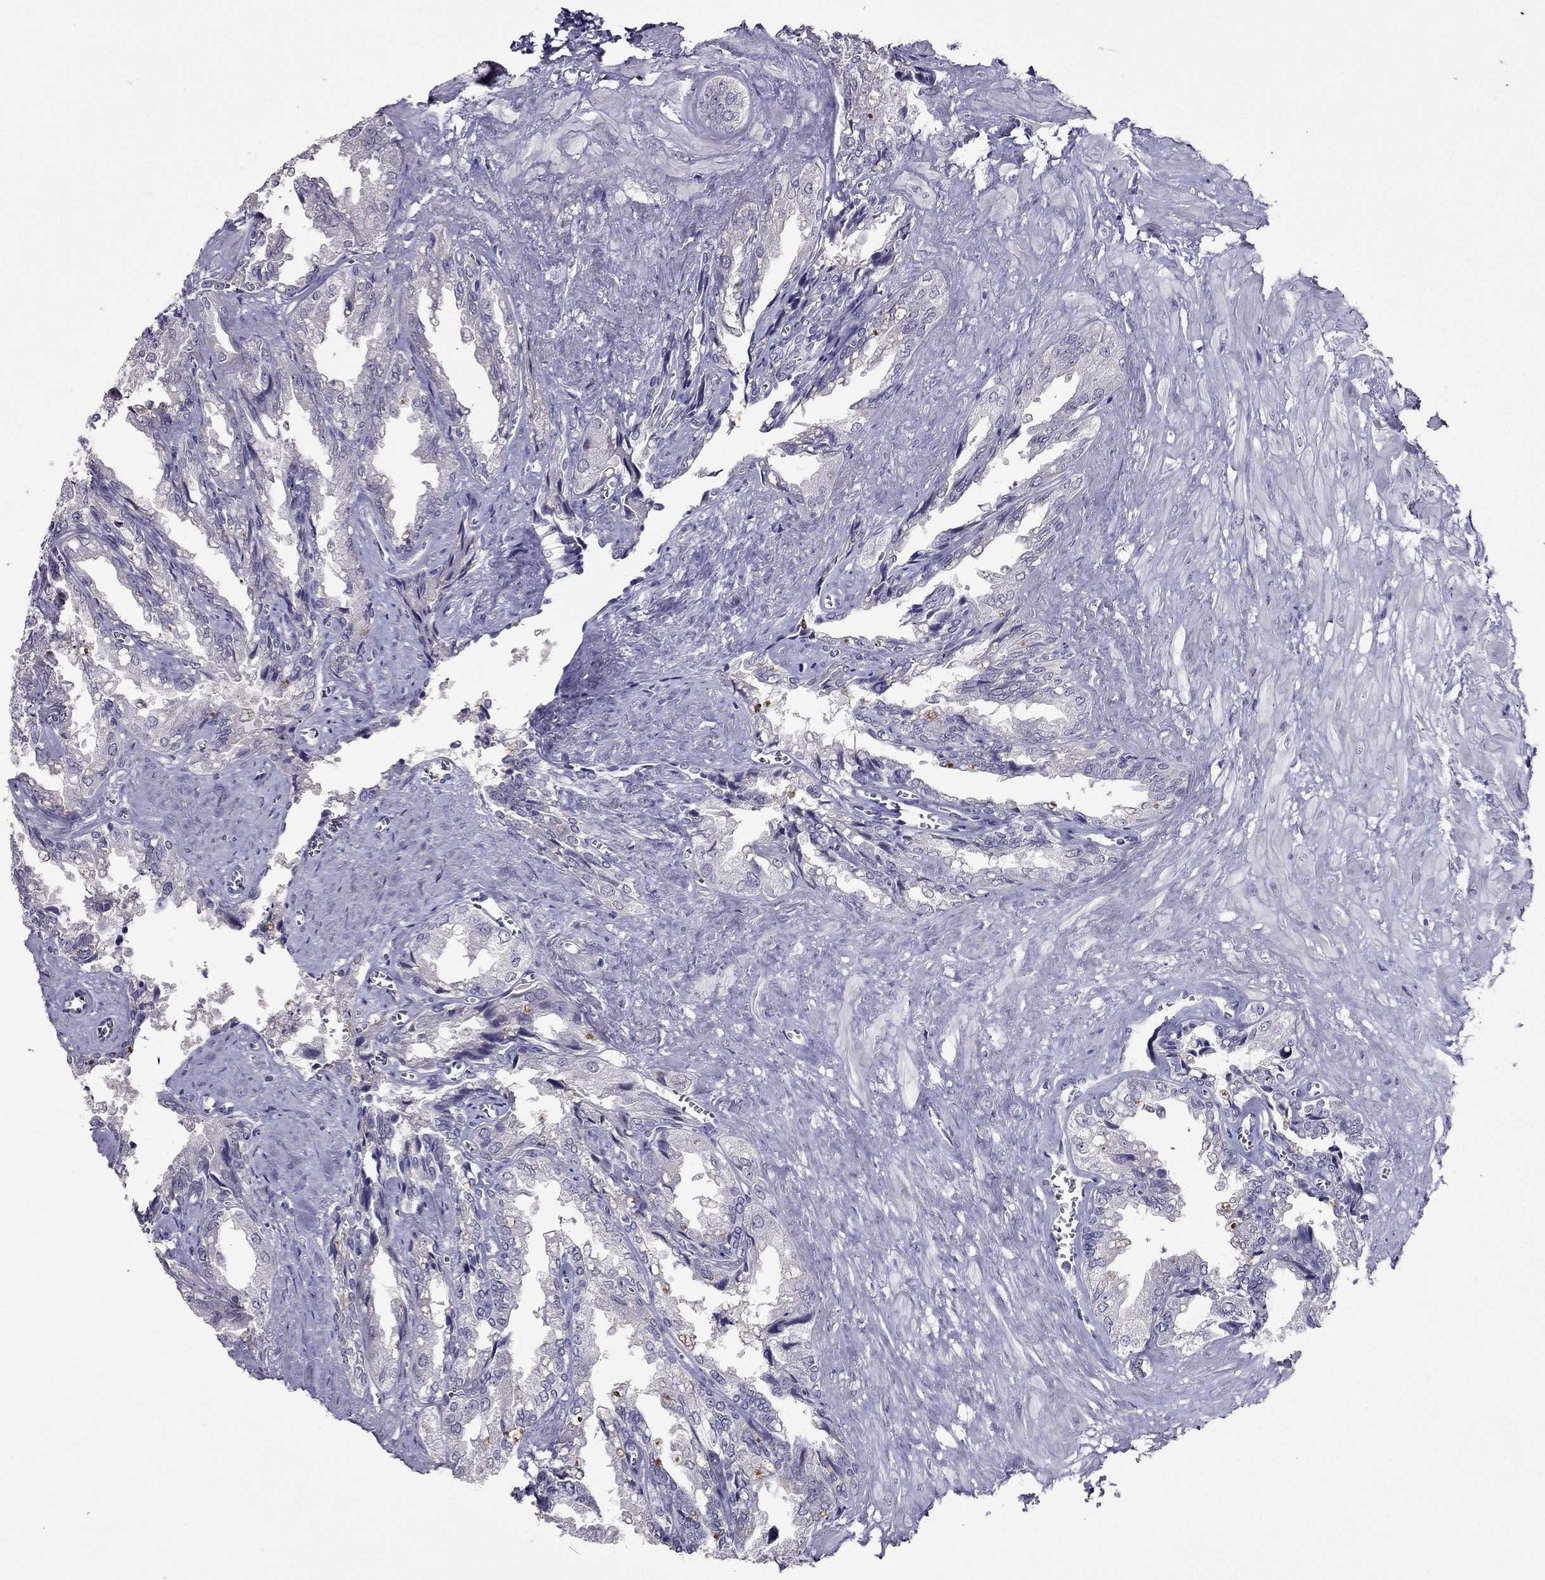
{"staining": {"intensity": "negative", "quantity": "none", "location": "none"}, "tissue": "seminal vesicle", "cell_type": "Glandular cells", "image_type": "normal", "snomed": [{"axis": "morphology", "description": "Normal tissue, NOS"}, {"axis": "topography", "description": "Seminal veicle"}], "caption": "Protein analysis of benign seminal vesicle reveals no significant expression in glandular cells.", "gene": "DUSP15", "patient": {"sex": "male", "age": 67}}